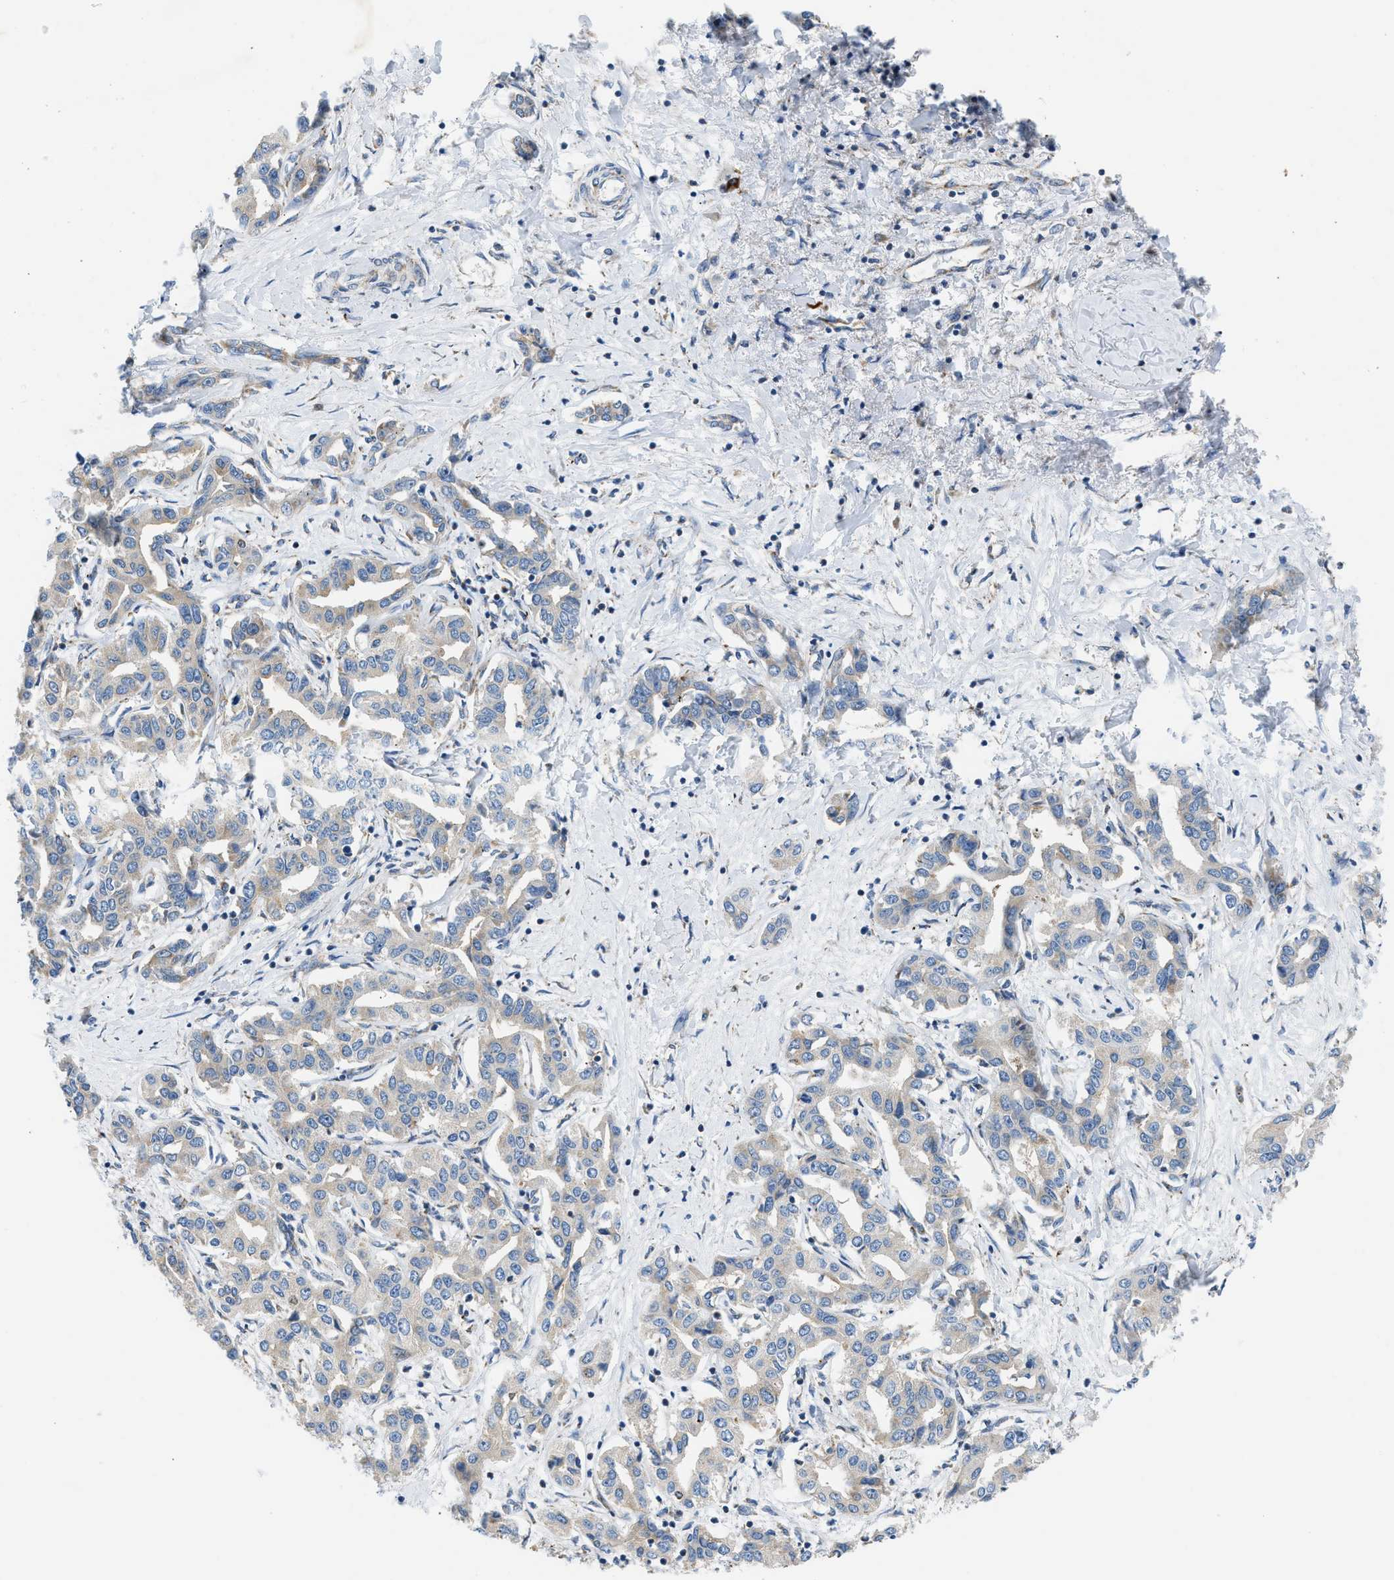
{"staining": {"intensity": "weak", "quantity": "25%-75%", "location": "cytoplasmic/membranous"}, "tissue": "liver cancer", "cell_type": "Tumor cells", "image_type": "cancer", "snomed": [{"axis": "morphology", "description": "Cholangiocarcinoma"}, {"axis": "topography", "description": "Liver"}], "caption": "Immunohistochemistry (IHC) staining of liver cancer, which reveals low levels of weak cytoplasmic/membranous expression in approximately 25%-75% of tumor cells indicating weak cytoplasmic/membranous protein staining. The staining was performed using DAB (brown) for protein detection and nuclei were counterstained in hematoxylin (blue).", "gene": "CAMKK2", "patient": {"sex": "male", "age": 59}}